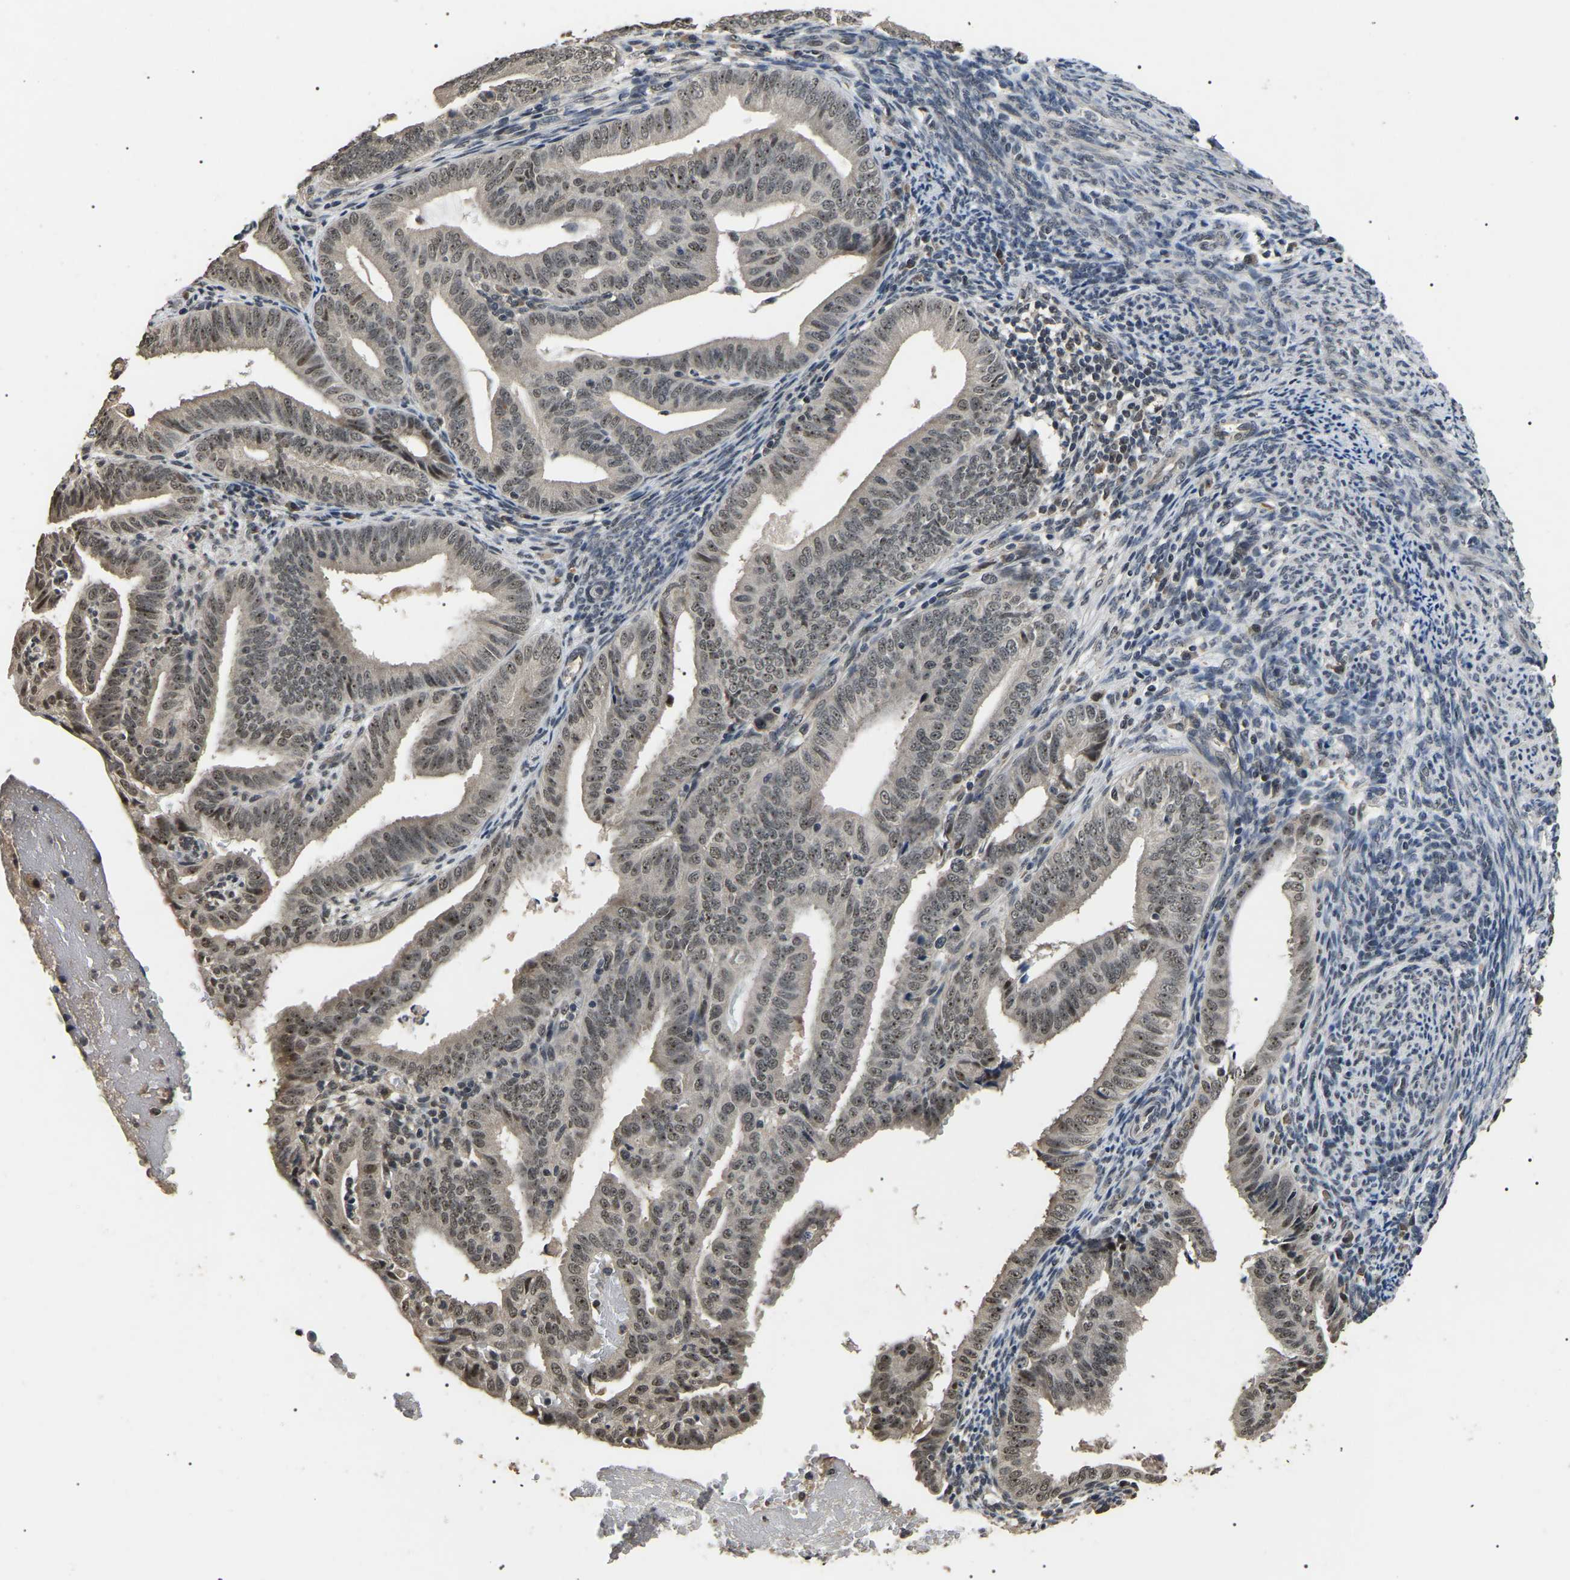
{"staining": {"intensity": "weak", "quantity": ">75%", "location": "nuclear"}, "tissue": "endometrial cancer", "cell_type": "Tumor cells", "image_type": "cancer", "snomed": [{"axis": "morphology", "description": "Adenocarcinoma, NOS"}, {"axis": "topography", "description": "Endometrium"}], "caption": "Immunohistochemical staining of endometrial cancer demonstrates weak nuclear protein staining in approximately >75% of tumor cells.", "gene": "PPM1E", "patient": {"sex": "female", "age": 58}}